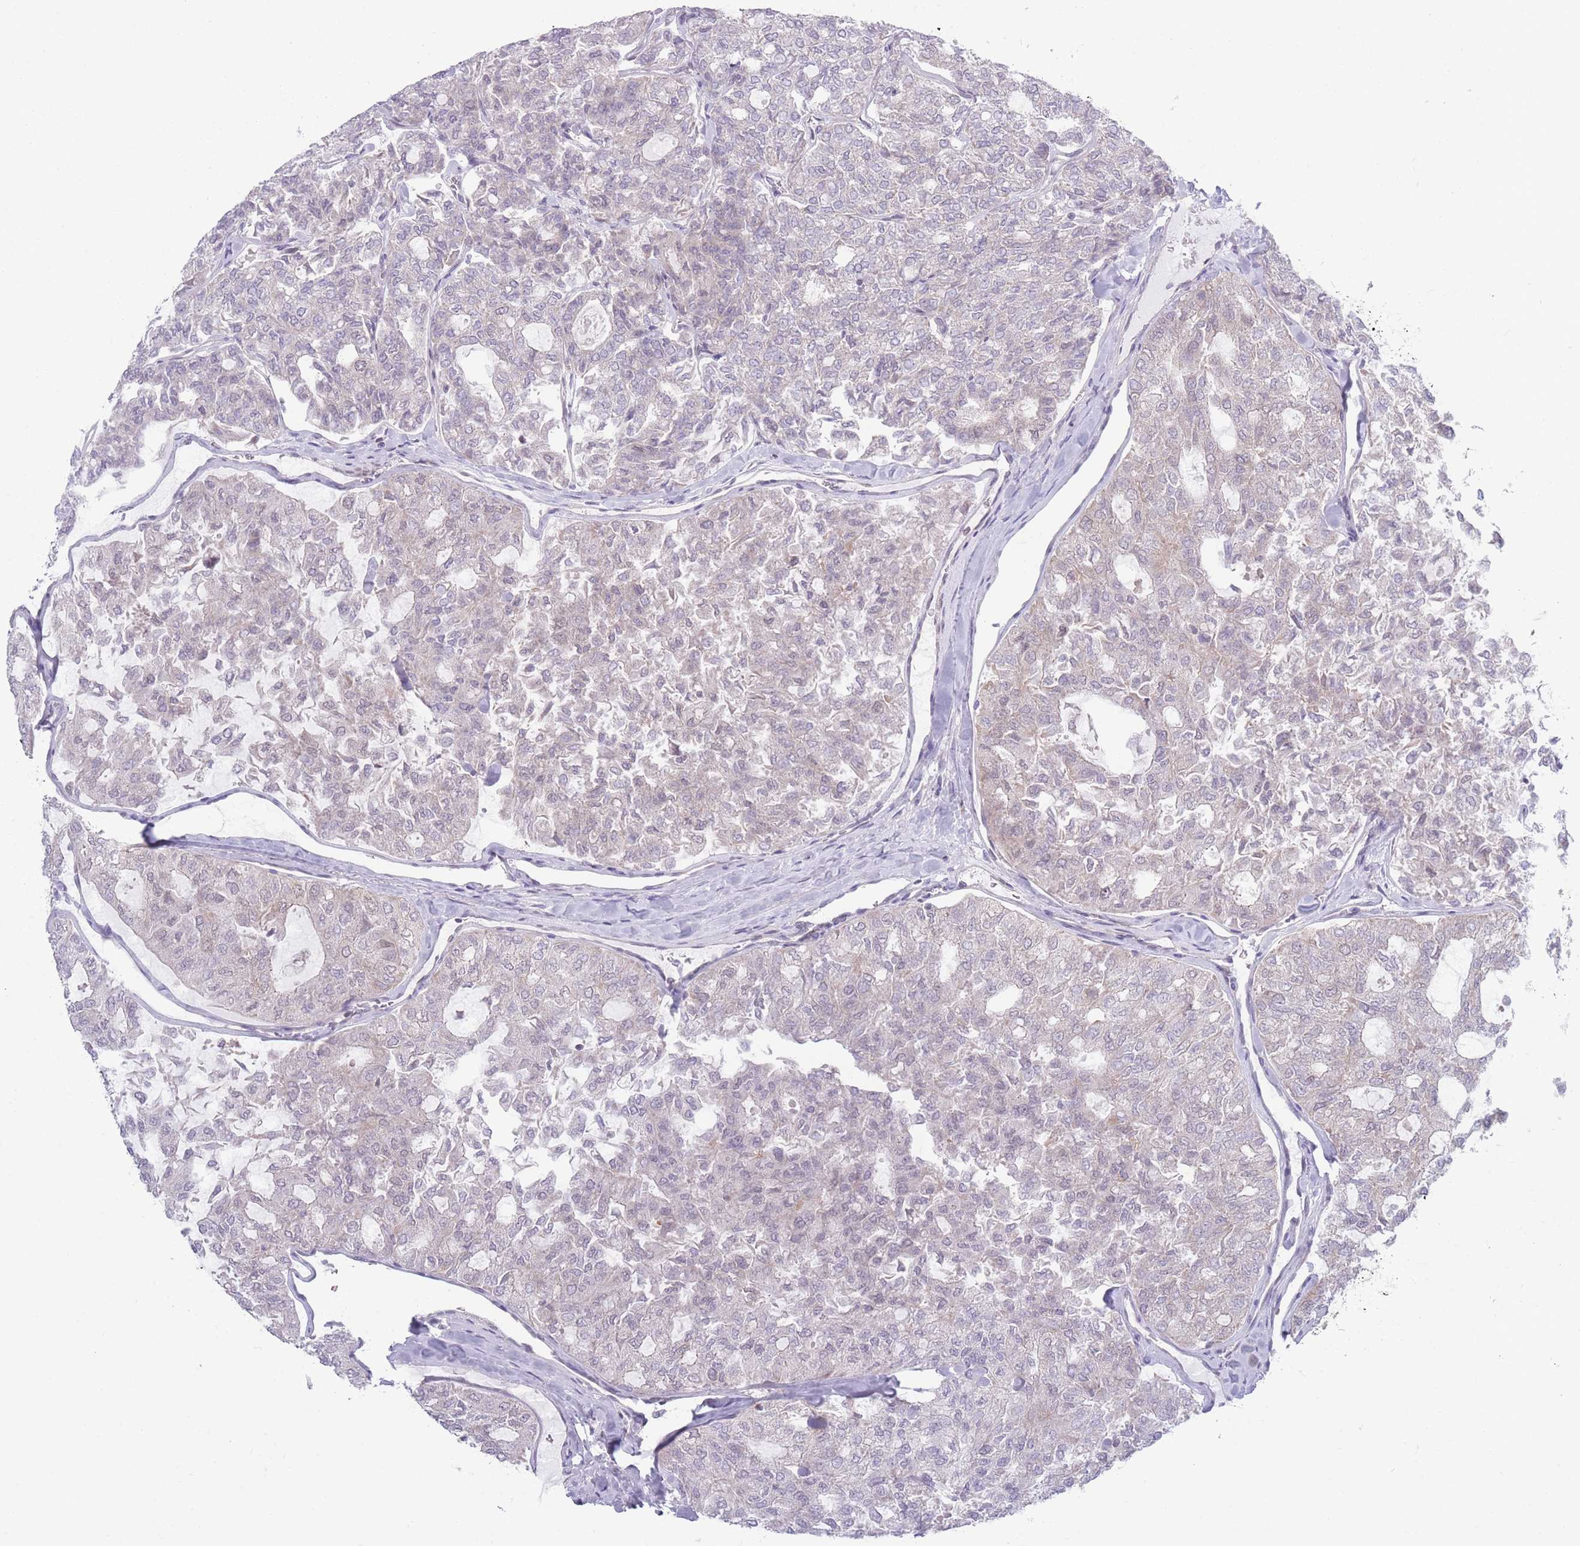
{"staining": {"intensity": "weak", "quantity": "<25%", "location": "cytoplasmic/membranous"}, "tissue": "thyroid cancer", "cell_type": "Tumor cells", "image_type": "cancer", "snomed": [{"axis": "morphology", "description": "Follicular adenoma carcinoma, NOS"}, {"axis": "topography", "description": "Thyroid gland"}], "caption": "The micrograph demonstrates no significant staining in tumor cells of thyroid cancer.", "gene": "VRK2", "patient": {"sex": "male", "age": 75}}